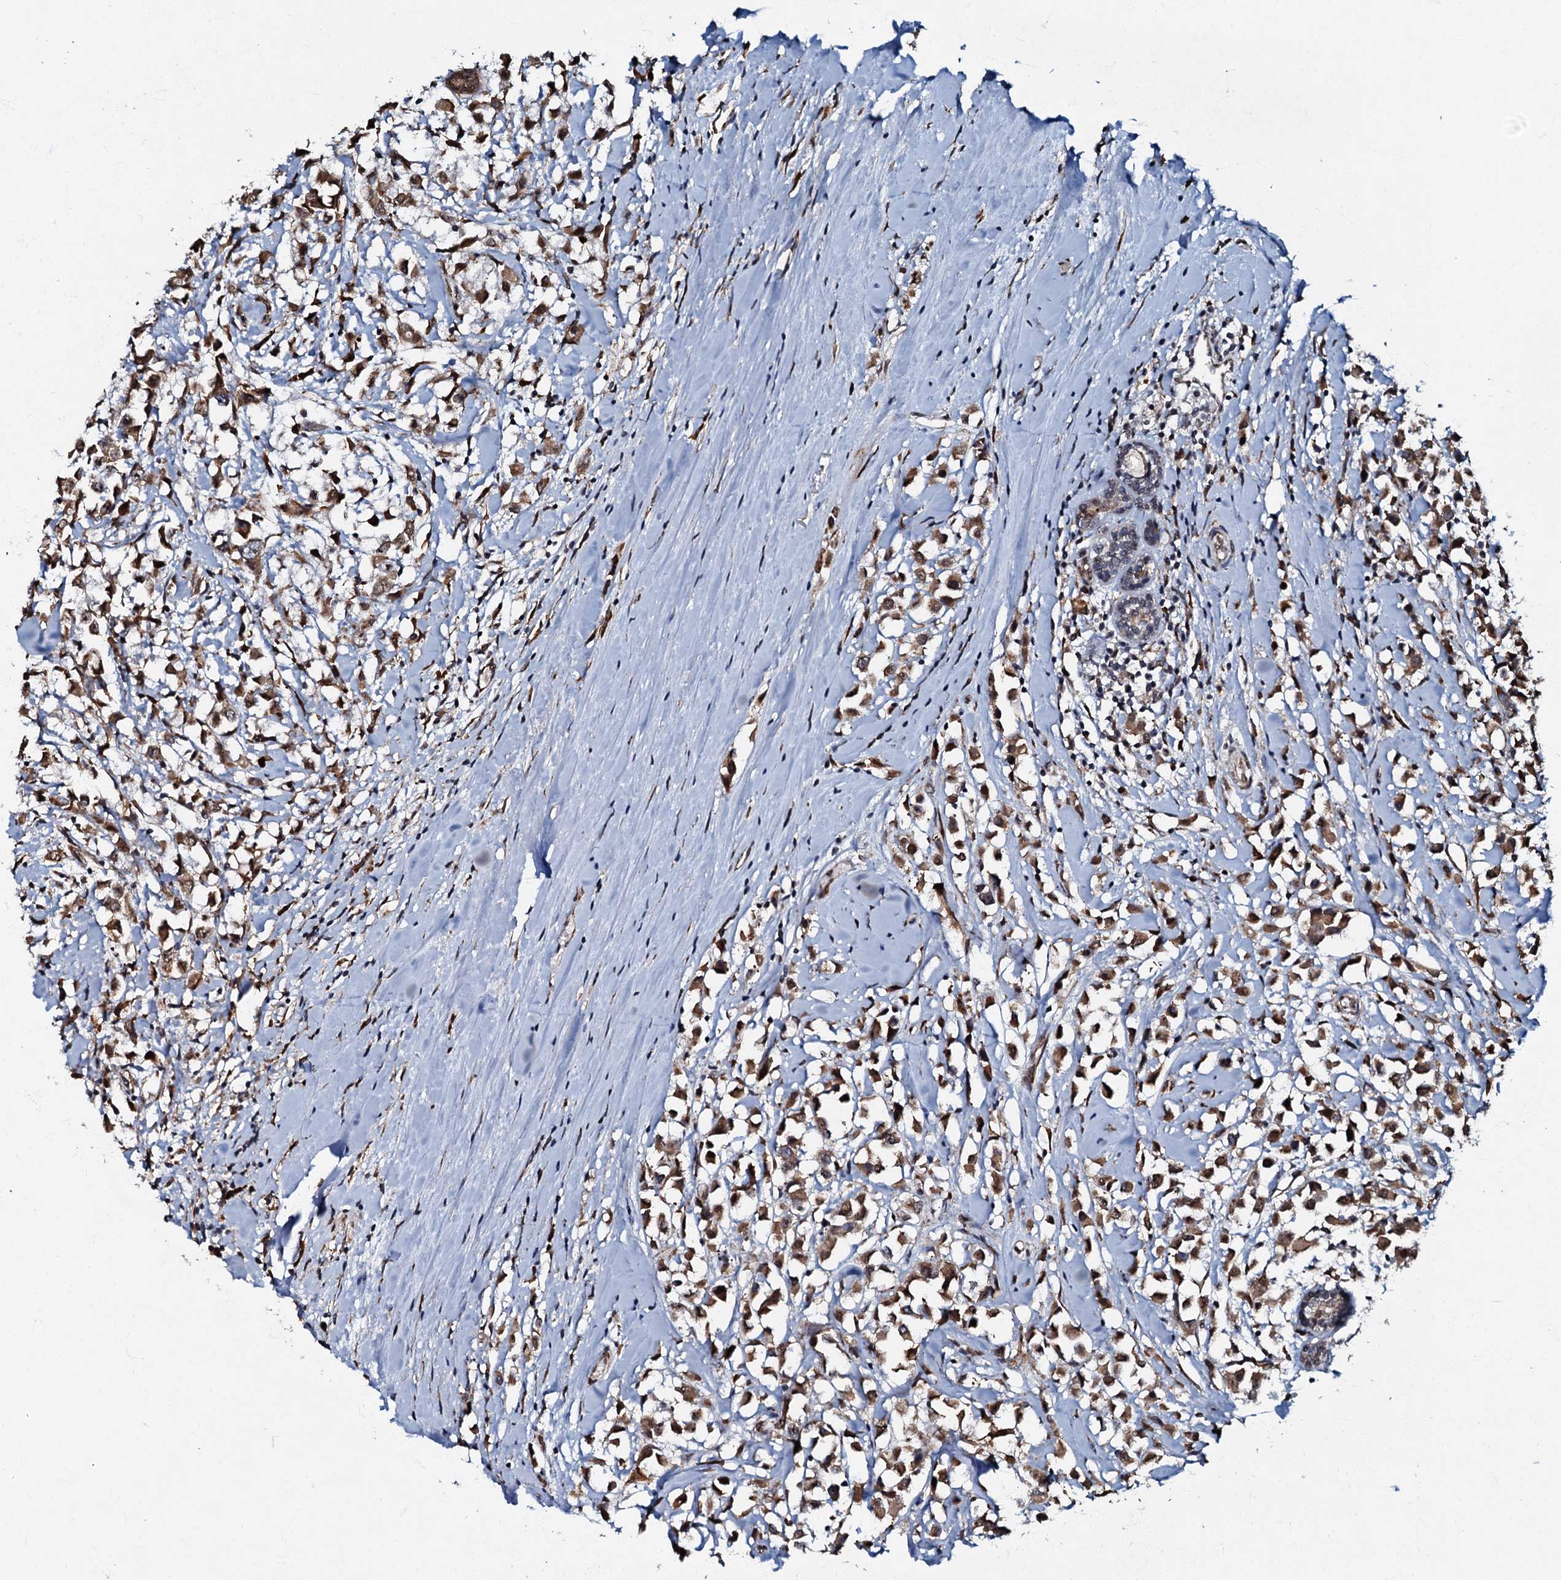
{"staining": {"intensity": "moderate", "quantity": ">75%", "location": "cytoplasmic/membranous,nuclear"}, "tissue": "breast cancer", "cell_type": "Tumor cells", "image_type": "cancer", "snomed": [{"axis": "morphology", "description": "Duct carcinoma"}, {"axis": "topography", "description": "Breast"}], "caption": "This micrograph displays breast cancer (infiltrating ductal carcinoma) stained with immunohistochemistry to label a protein in brown. The cytoplasmic/membranous and nuclear of tumor cells show moderate positivity for the protein. Nuclei are counter-stained blue.", "gene": "C18orf32", "patient": {"sex": "female", "age": 61}}